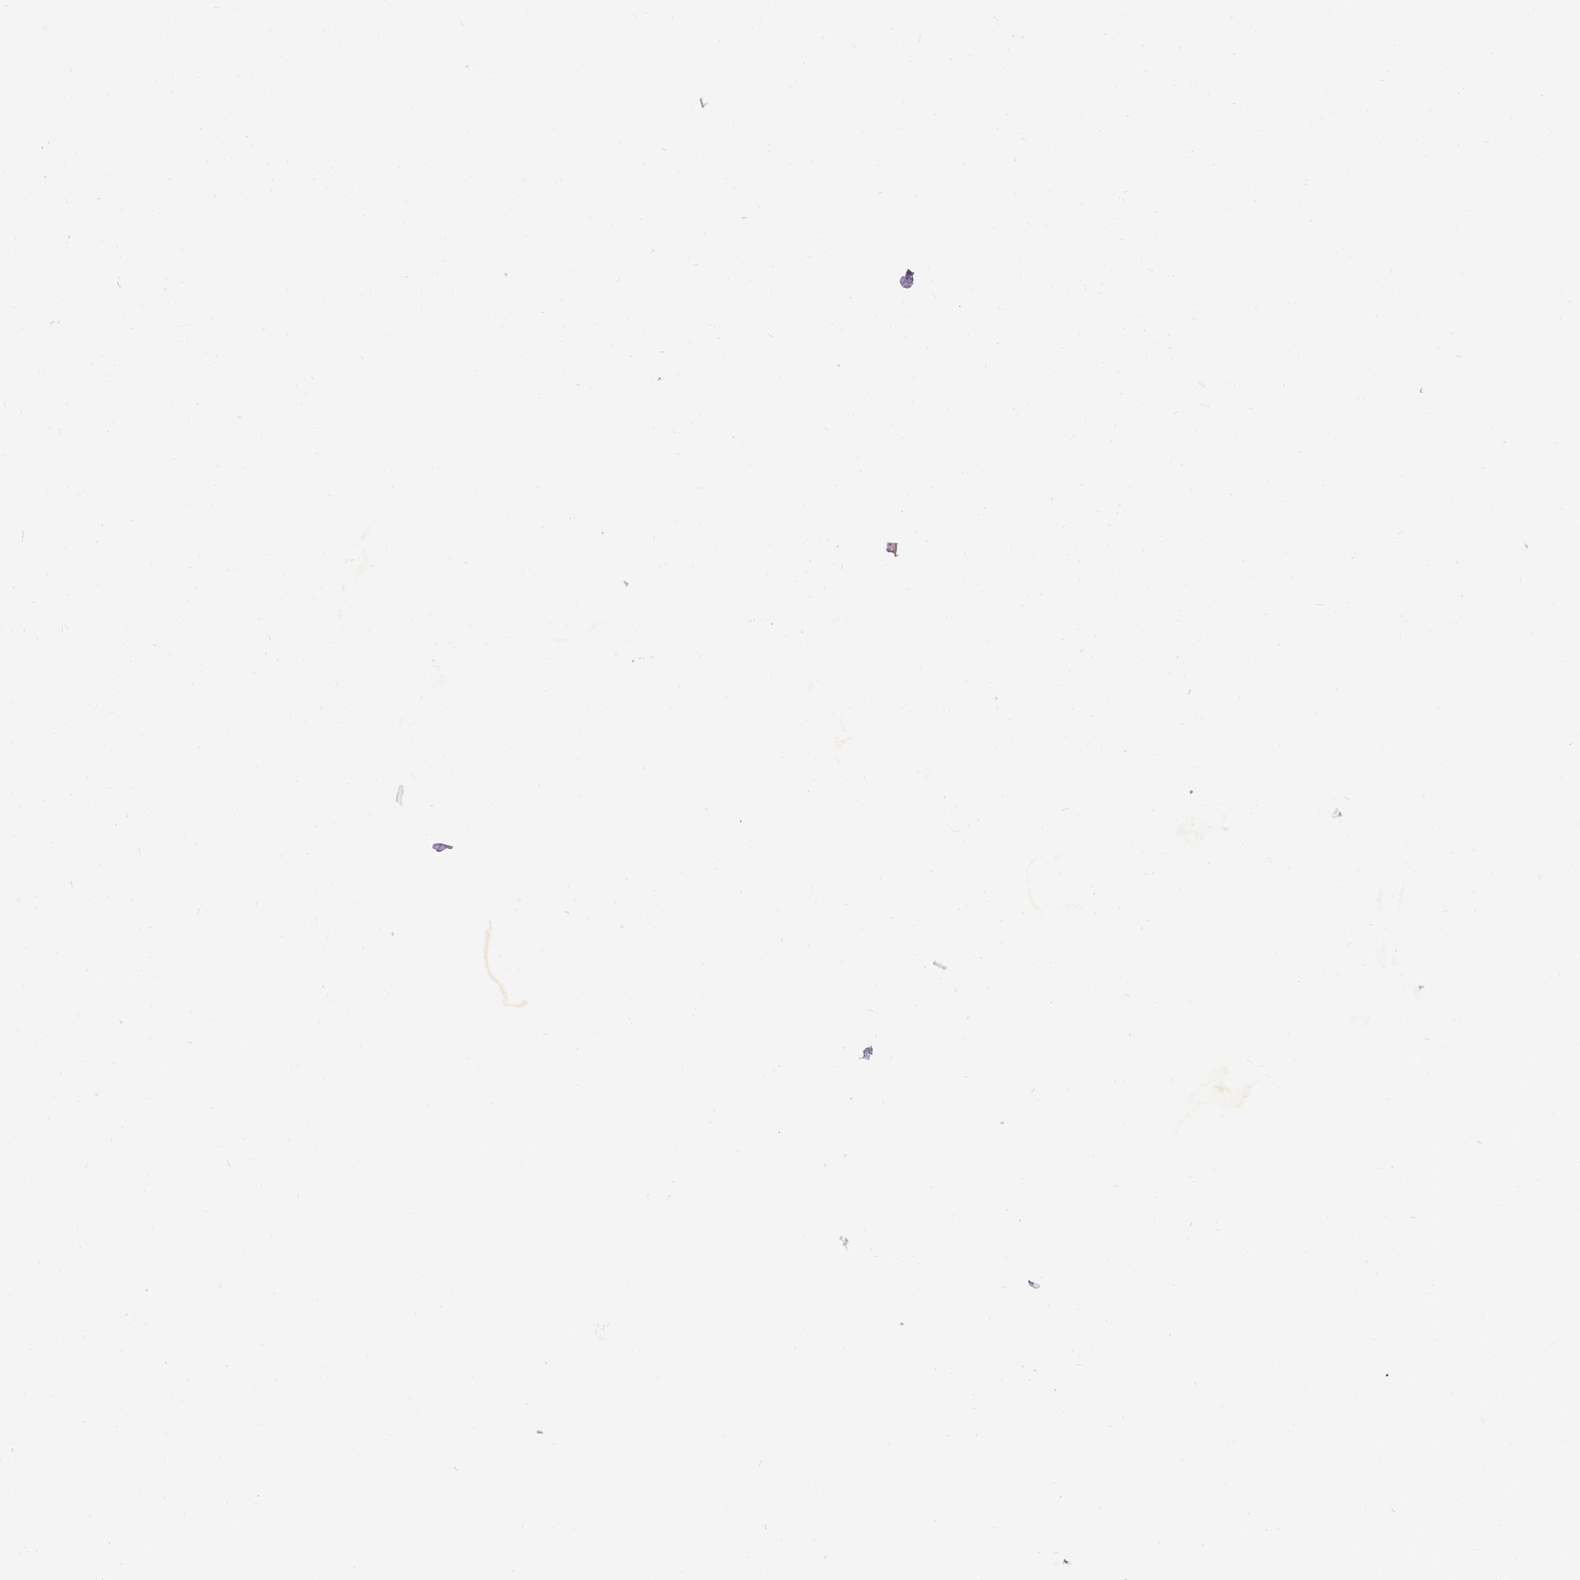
{"staining": {"intensity": "negative", "quantity": "none", "location": "none"}, "tissue": "pancreas", "cell_type": "Exocrine glandular cells", "image_type": "normal", "snomed": [{"axis": "morphology", "description": "Normal tissue, NOS"}, {"axis": "topography", "description": "Pancreas"}], "caption": "IHC of benign human pancreas shows no expression in exocrine glandular cells.", "gene": "CFAP54", "patient": {"sex": "female", "age": 74}}